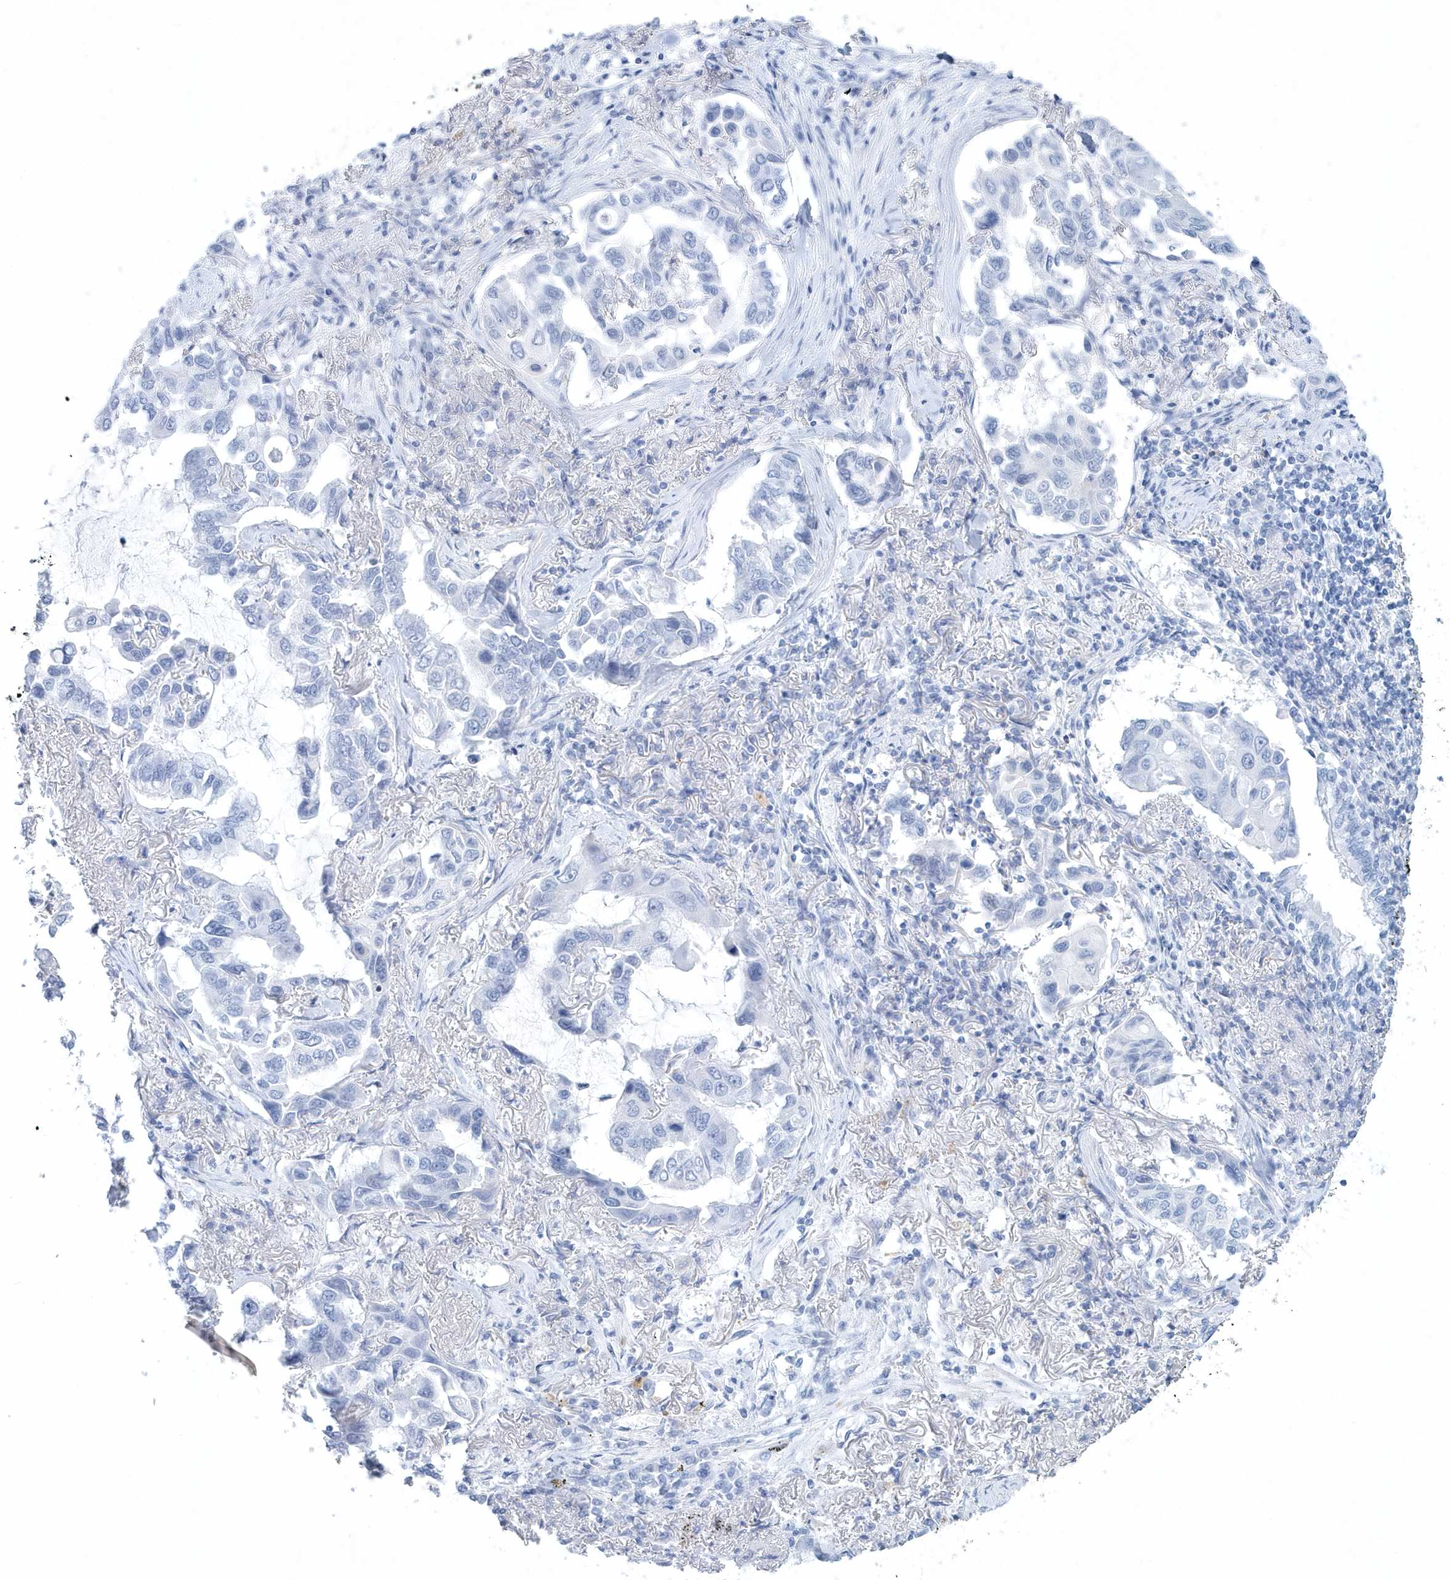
{"staining": {"intensity": "negative", "quantity": "none", "location": "none"}, "tissue": "lung cancer", "cell_type": "Tumor cells", "image_type": "cancer", "snomed": [{"axis": "morphology", "description": "Adenocarcinoma, NOS"}, {"axis": "topography", "description": "Lung"}], "caption": "This is an immunohistochemistry photomicrograph of human lung cancer (adenocarcinoma). There is no positivity in tumor cells.", "gene": "PTPRO", "patient": {"sex": "male", "age": 64}}